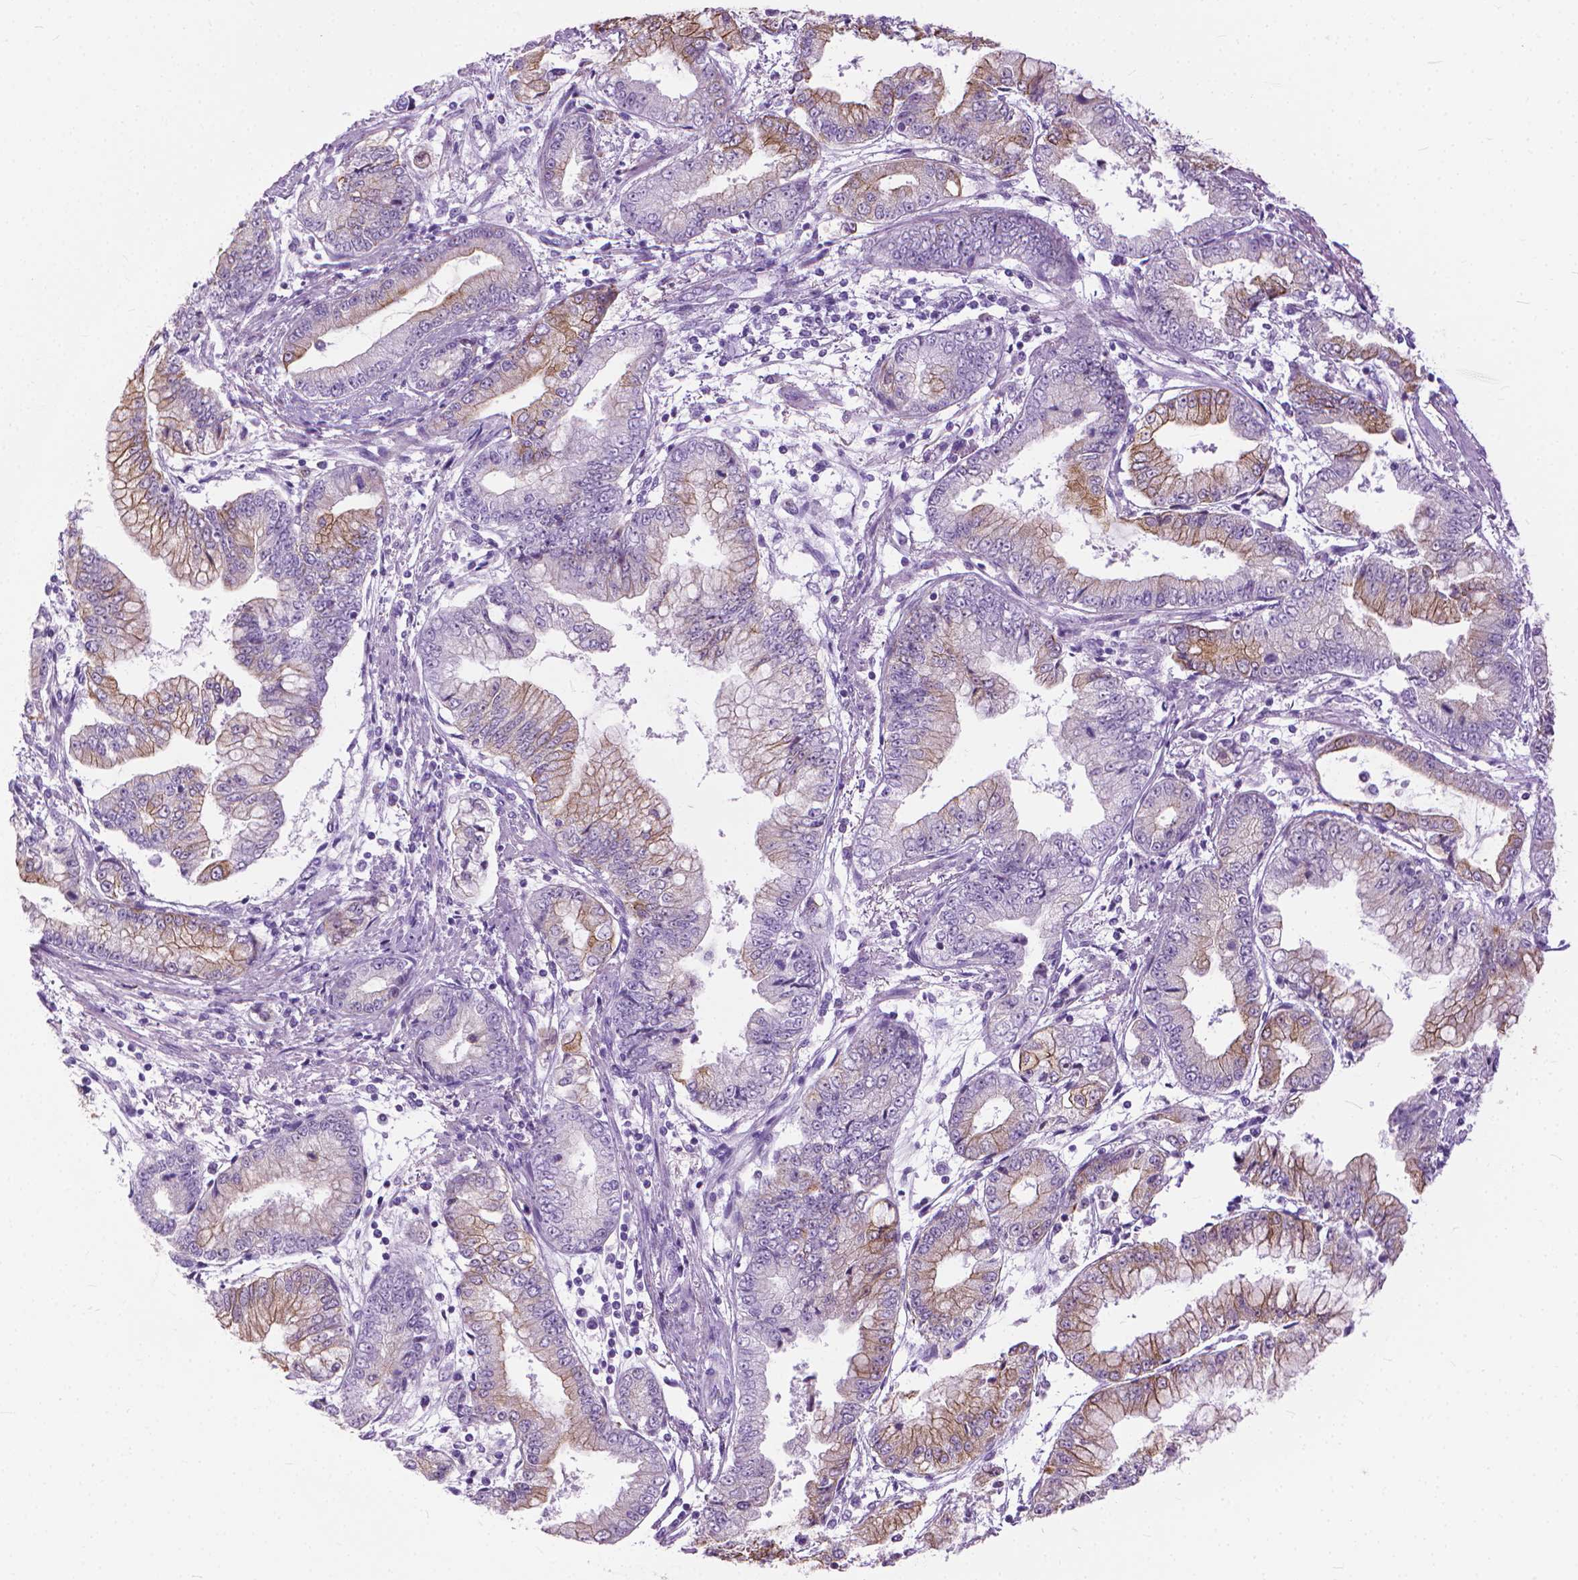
{"staining": {"intensity": "moderate", "quantity": "25%-75%", "location": "cytoplasmic/membranous"}, "tissue": "stomach cancer", "cell_type": "Tumor cells", "image_type": "cancer", "snomed": [{"axis": "morphology", "description": "Adenocarcinoma, NOS"}, {"axis": "topography", "description": "Stomach, upper"}], "caption": "The photomicrograph displays staining of adenocarcinoma (stomach), revealing moderate cytoplasmic/membranous protein positivity (brown color) within tumor cells.", "gene": "HTR2B", "patient": {"sex": "female", "age": 74}}